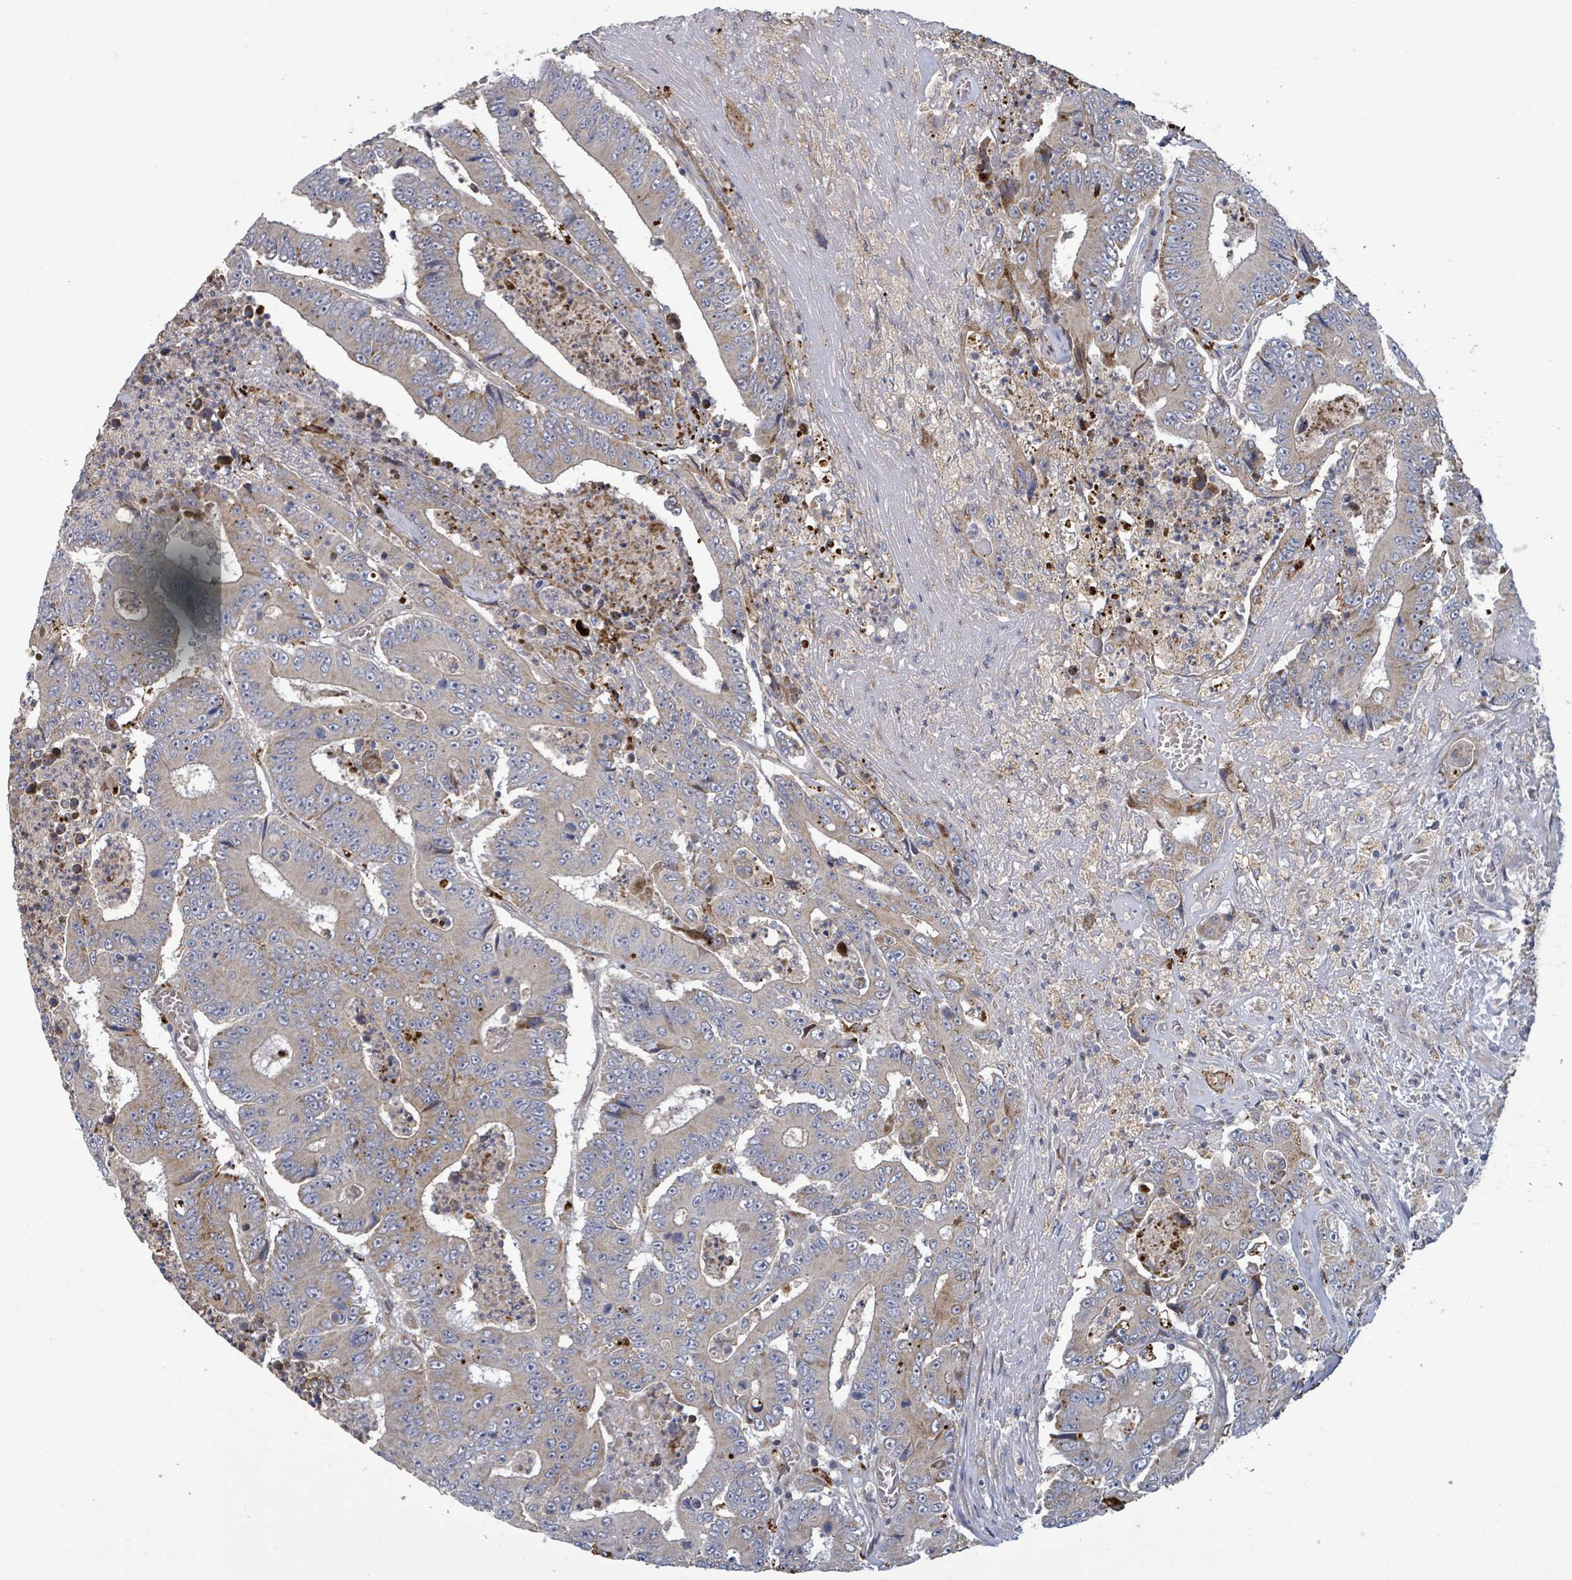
{"staining": {"intensity": "moderate", "quantity": "25%-75%", "location": "cytoplasmic/membranous"}, "tissue": "colorectal cancer", "cell_type": "Tumor cells", "image_type": "cancer", "snomed": [{"axis": "morphology", "description": "Adenocarcinoma, NOS"}, {"axis": "topography", "description": "Colon"}], "caption": "The immunohistochemical stain shows moderate cytoplasmic/membranous positivity in tumor cells of adenocarcinoma (colorectal) tissue.", "gene": "DIPK2A", "patient": {"sex": "male", "age": 83}}